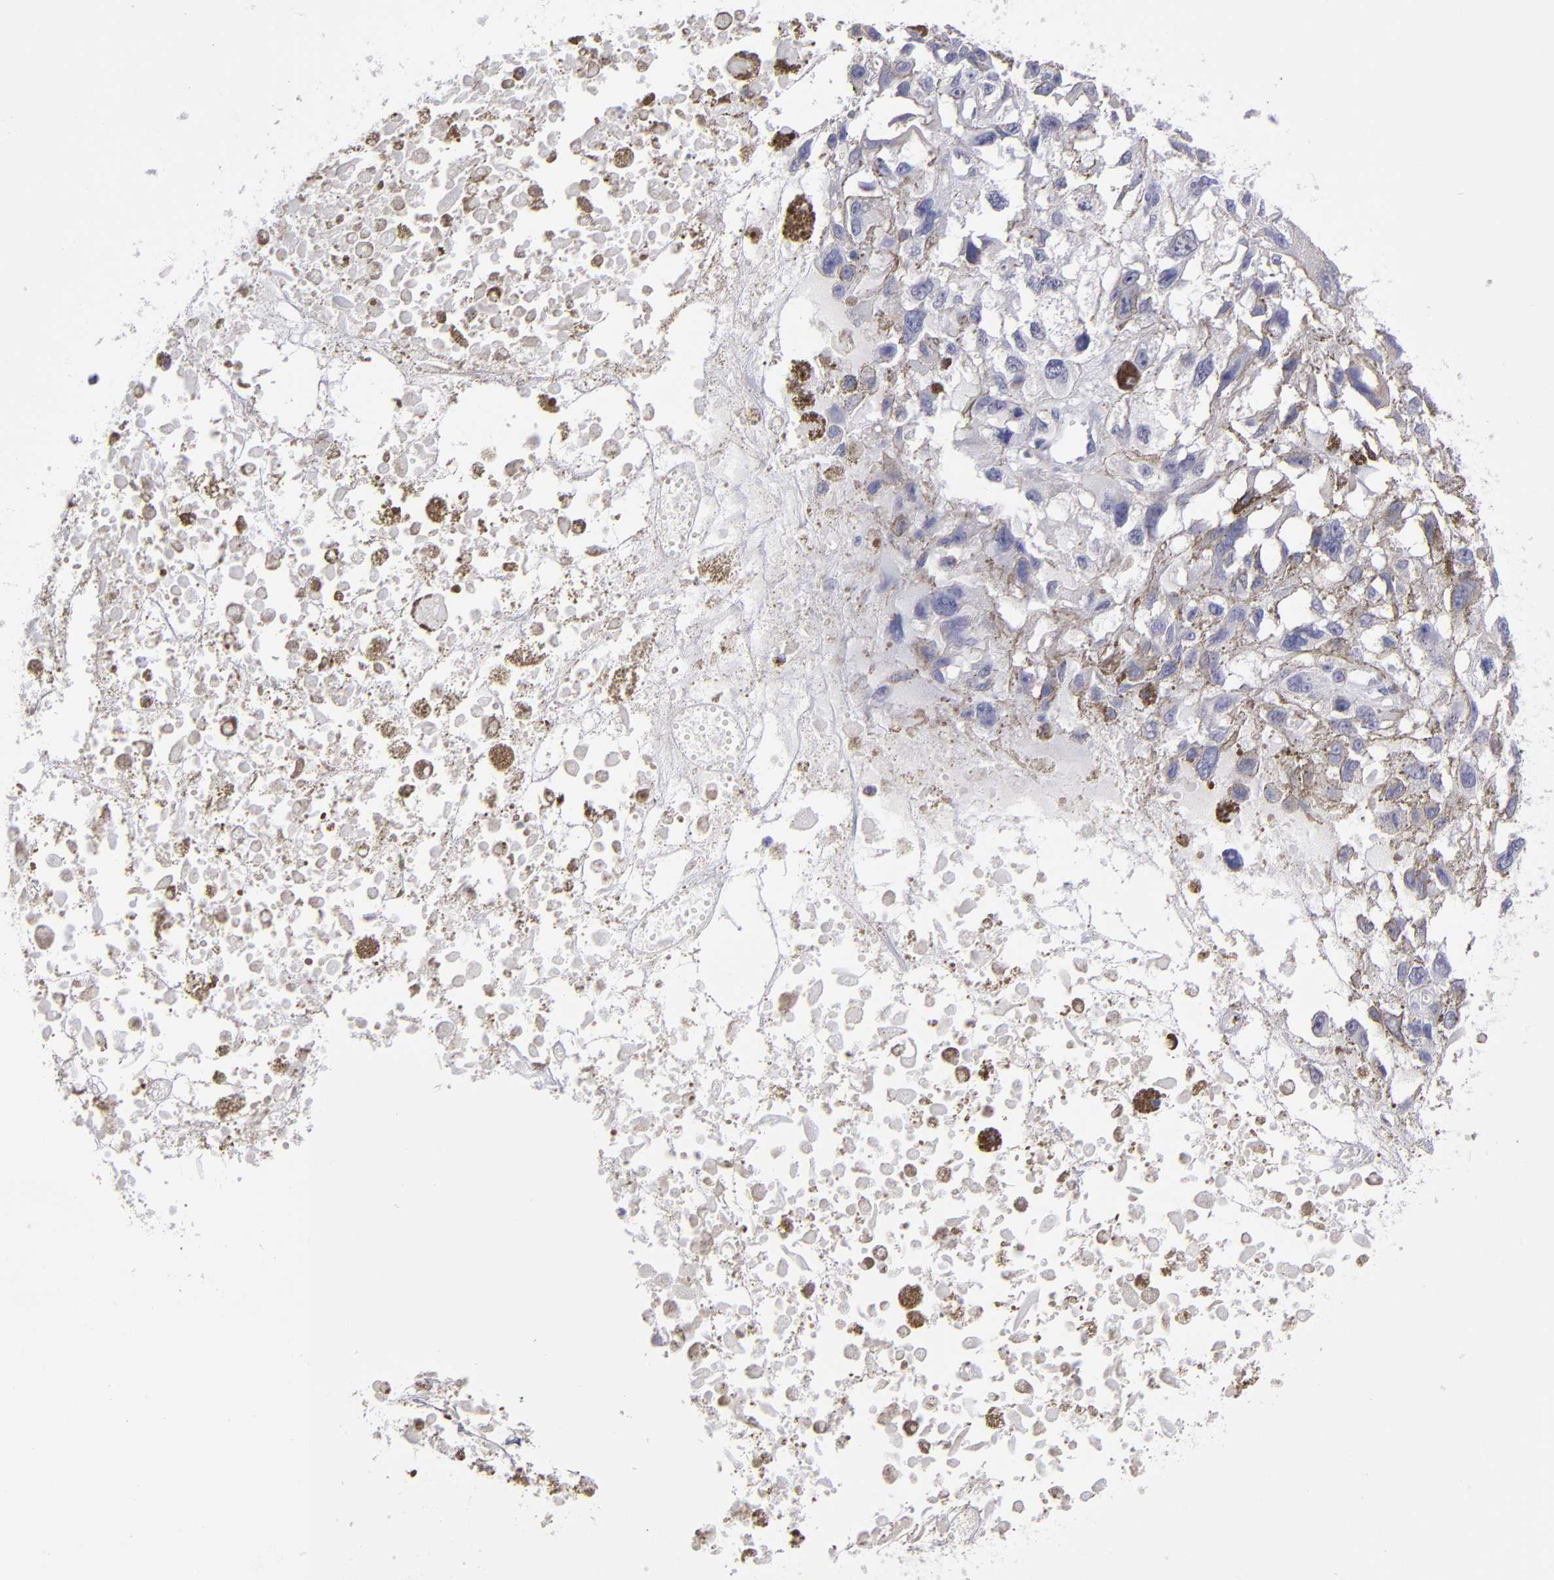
{"staining": {"intensity": "negative", "quantity": "none", "location": "none"}, "tissue": "melanoma", "cell_type": "Tumor cells", "image_type": "cancer", "snomed": [{"axis": "morphology", "description": "Malignant melanoma, Metastatic site"}, {"axis": "topography", "description": "Lymph node"}], "caption": "Tumor cells show no significant staining in malignant melanoma (metastatic site).", "gene": "IRF8", "patient": {"sex": "male", "age": 59}}